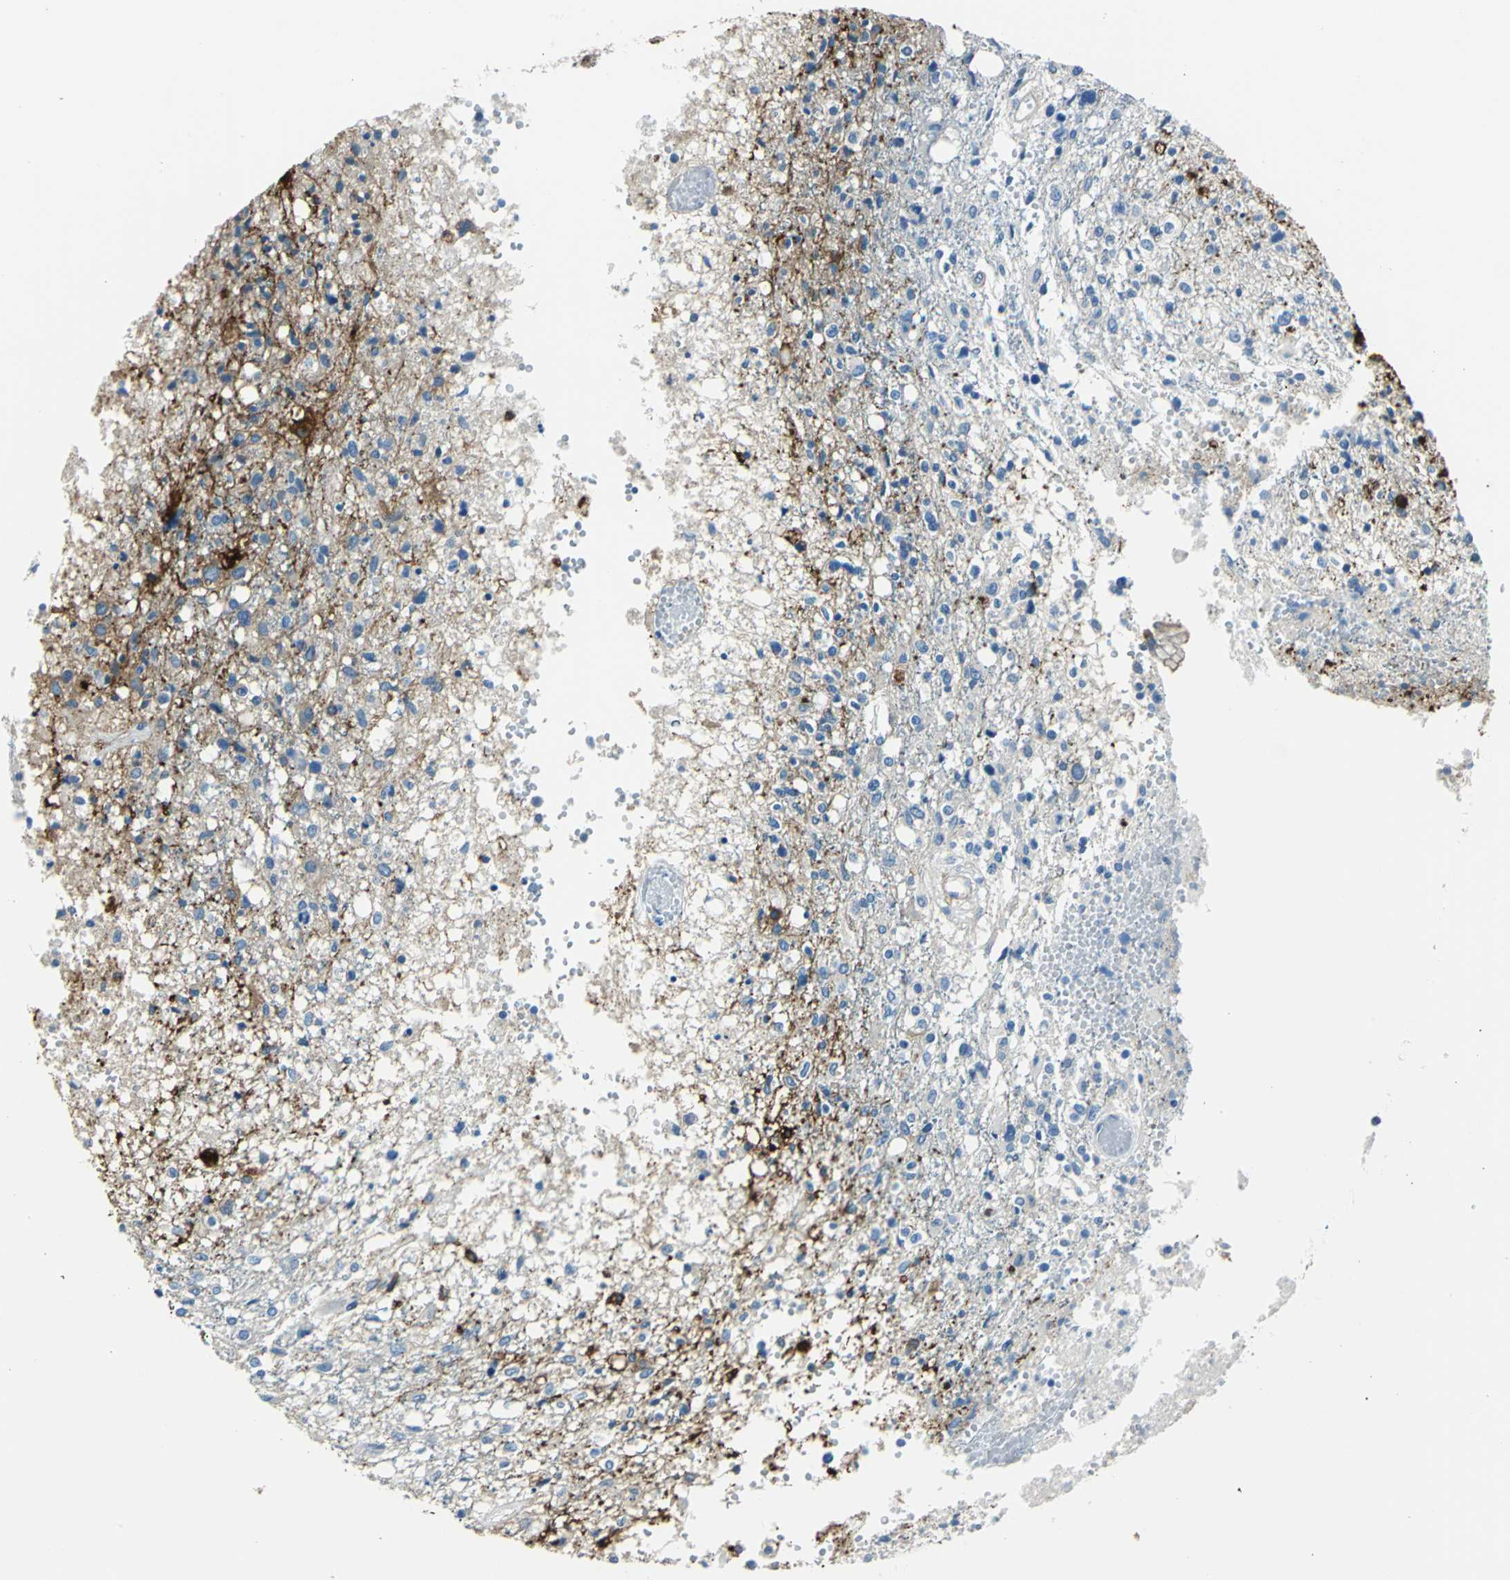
{"staining": {"intensity": "moderate", "quantity": "<25%", "location": "cytoplasmic/membranous"}, "tissue": "glioma", "cell_type": "Tumor cells", "image_type": "cancer", "snomed": [{"axis": "morphology", "description": "Glioma, malignant, High grade"}, {"axis": "topography", "description": "Cerebral cortex"}], "caption": "This is an image of immunohistochemistry staining of malignant glioma (high-grade), which shows moderate positivity in the cytoplasmic/membranous of tumor cells.", "gene": "AKAP12", "patient": {"sex": "male", "age": 76}}